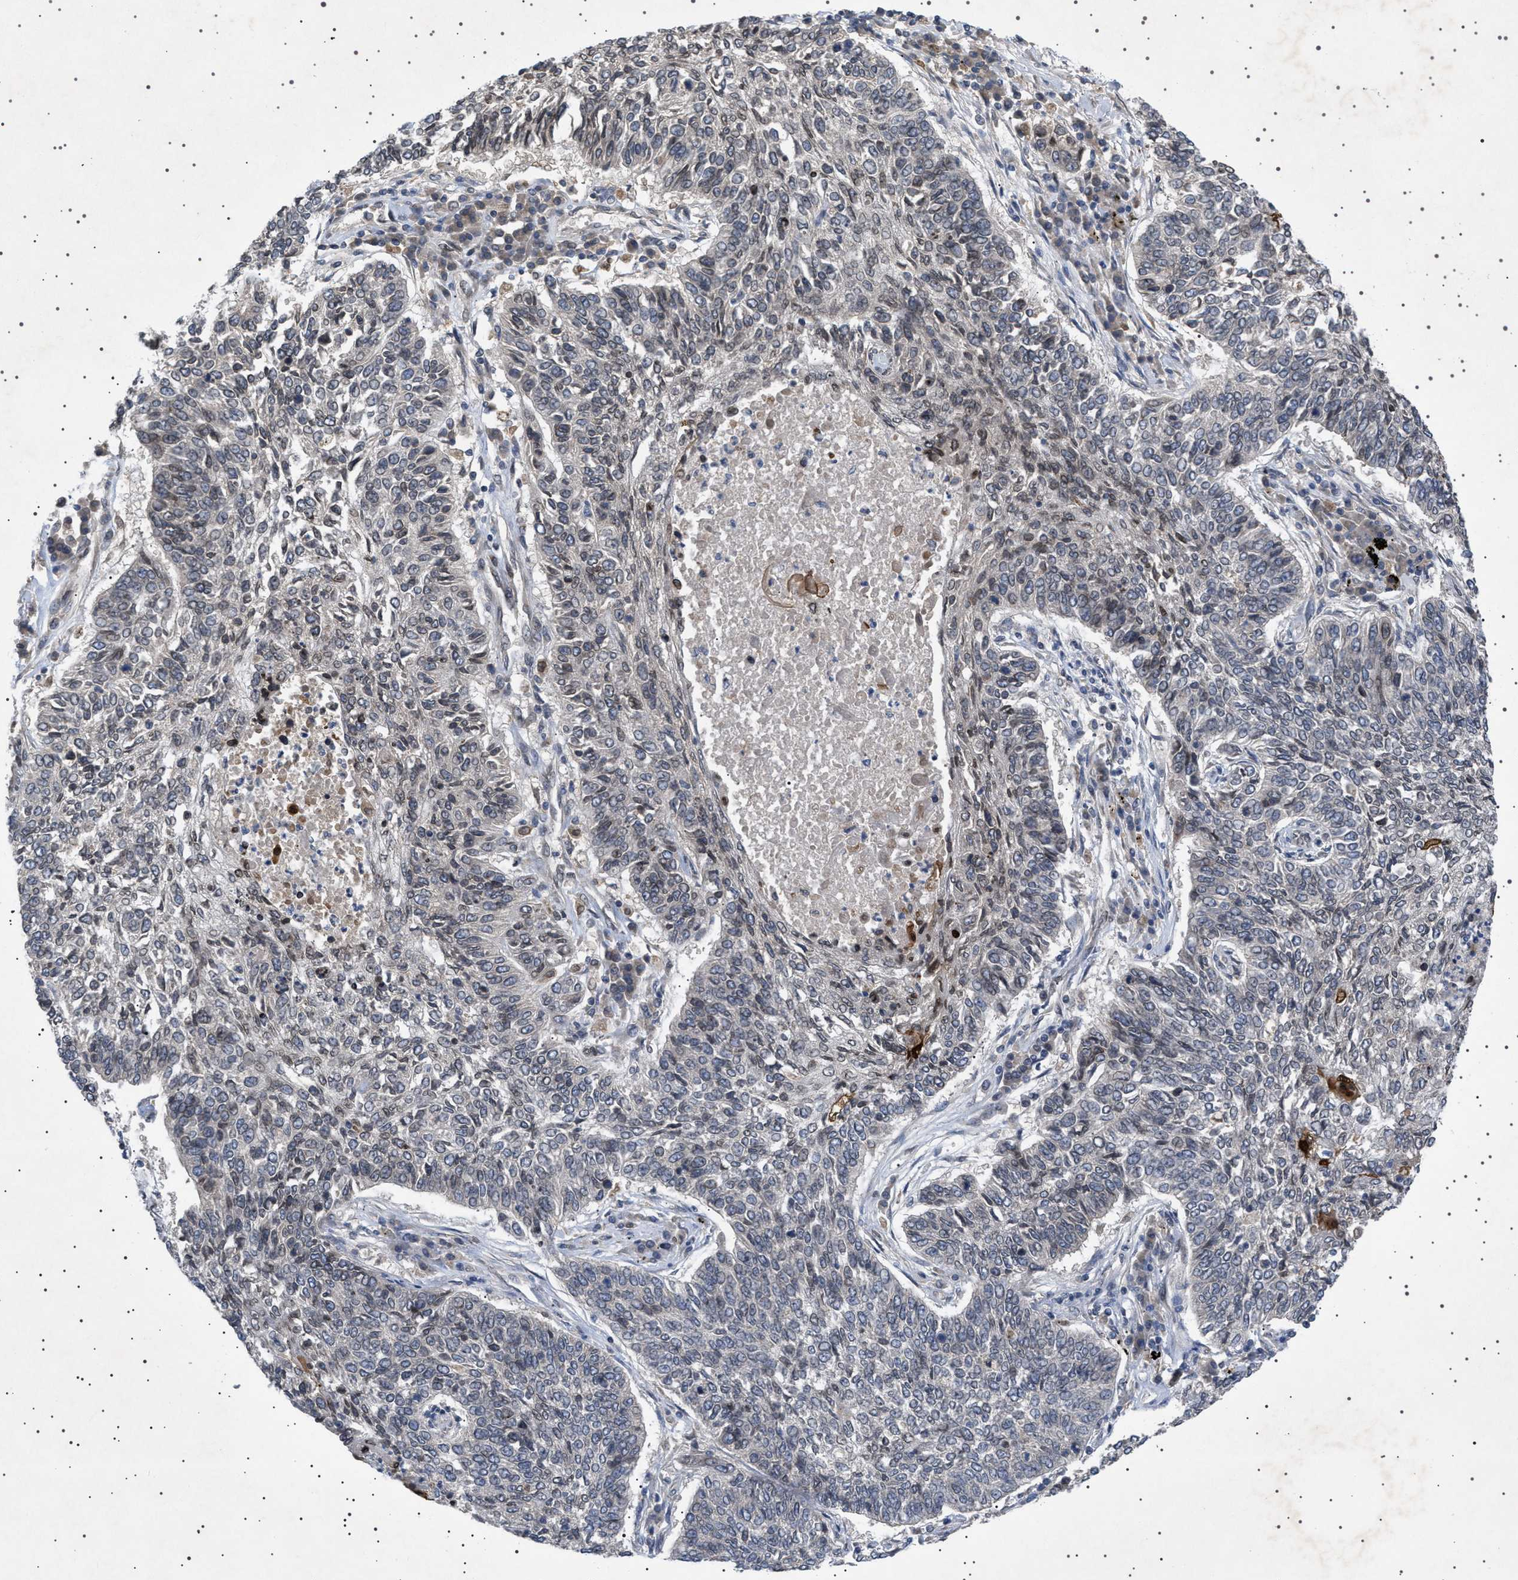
{"staining": {"intensity": "weak", "quantity": "<25%", "location": "cytoplasmic/membranous,nuclear"}, "tissue": "lung cancer", "cell_type": "Tumor cells", "image_type": "cancer", "snomed": [{"axis": "morphology", "description": "Normal tissue, NOS"}, {"axis": "morphology", "description": "Squamous cell carcinoma, NOS"}, {"axis": "topography", "description": "Cartilage tissue"}, {"axis": "topography", "description": "Bronchus"}, {"axis": "topography", "description": "Lung"}], "caption": "A high-resolution image shows immunohistochemistry (IHC) staining of lung squamous cell carcinoma, which demonstrates no significant staining in tumor cells.", "gene": "NUP93", "patient": {"sex": "female", "age": 49}}